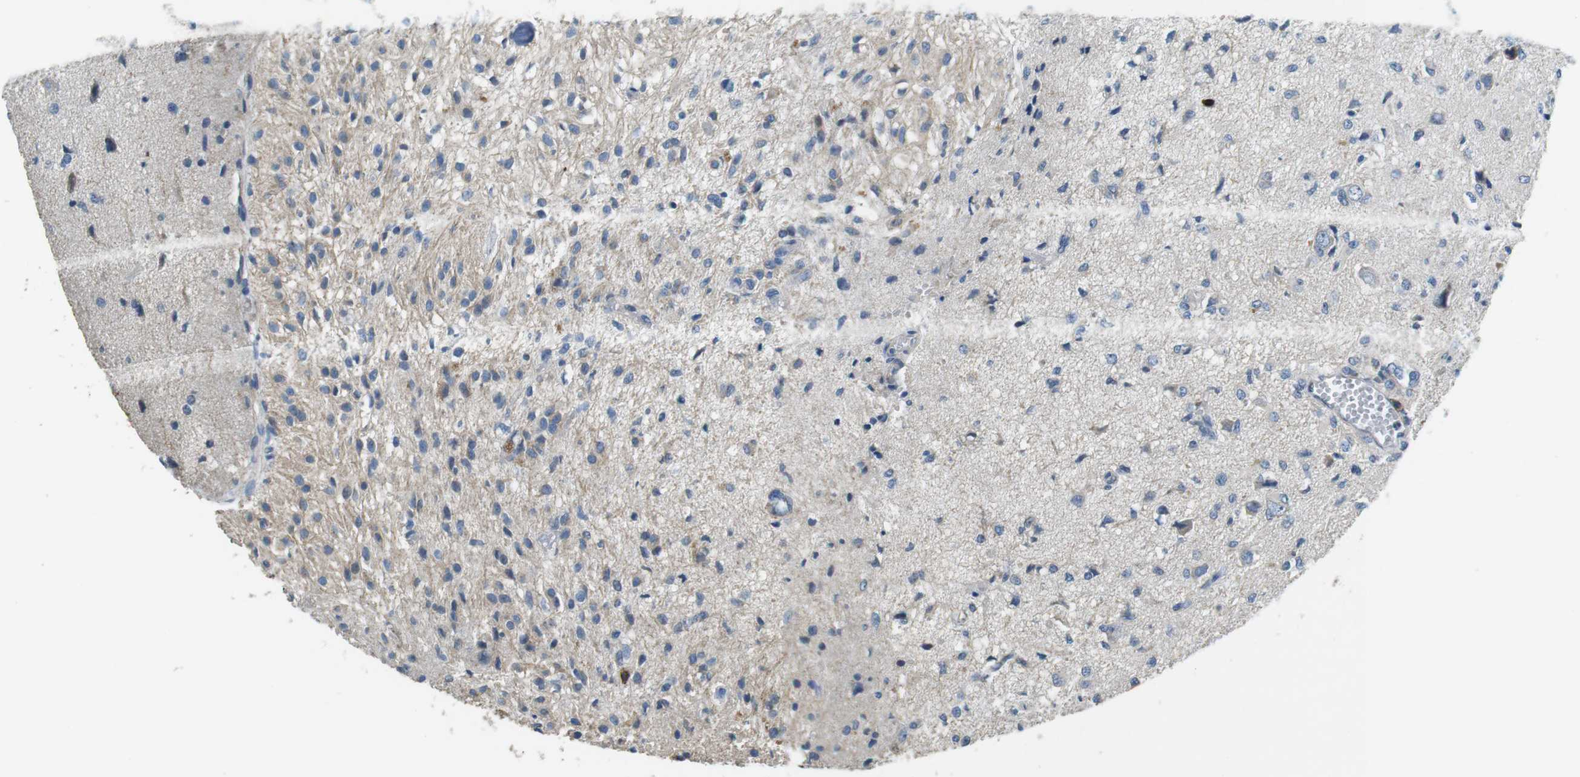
{"staining": {"intensity": "weak", "quantity": "<25%", "location": "cytoplasmic/membranous"}, "tissue": "glioma", "cell_type": "Tumor cells", "image_type": "cancer", "snomed": [{"axis": "morphology", "description": "Glioma, malignant, High grade"}, {"axis": "topography", "description": "Brain"}], "caption": "High magnification brightfield microscopy of malignant glioma (high-grade) stained with DAB (brown) and counterstained with hematoxylin (blue): tumor cells show no significant staining.", "gene": "CD6", "patient": {"sex": "female", "age": 59}}